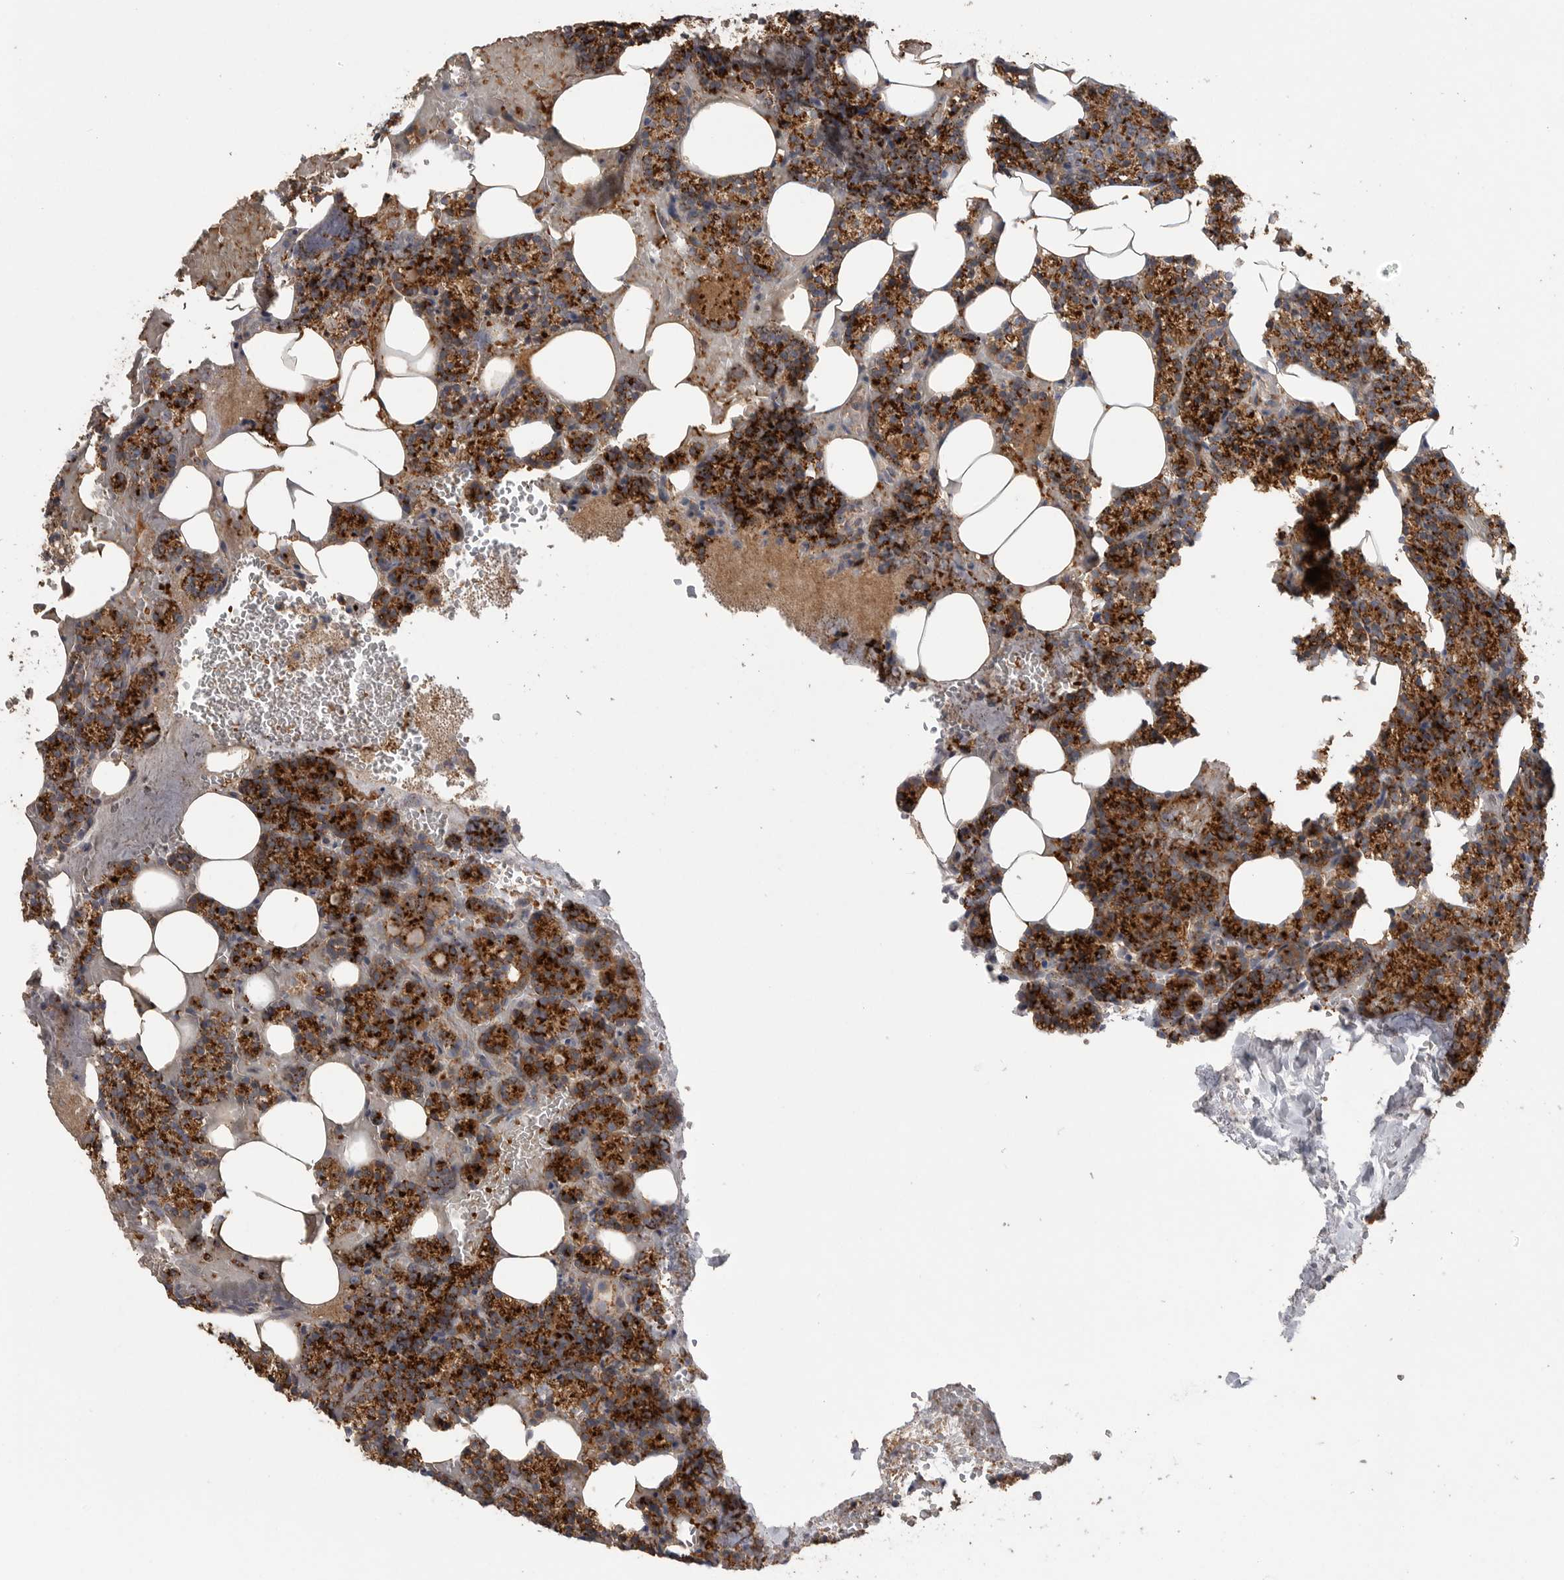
{"staining": {"intensity": "strong", "quantity": ">75%", "location": "cytoplasmic/membranous"}, "tissue": "parathyroid gland", "cell_type": "Glandular cells", "image_type": "normal", "snomed": [{"axis": "morphology", "description": "Normal tissue, NOS"}, {"axis": "topography", "description": "Parathyroid gland"}], "caption": "Protein staining of normal parathyroid gland reveals strong cytoplasmic/membranous positivity in approximately >75% of glandular cells. Using DAB (3,3'-diaminobenzidine) (brown) and hematoxylin (blue) stains, captured at high magnification using brightfield microscopy.", "gene": "GALNS", "patient": {"sex": "female", "age": 78}}